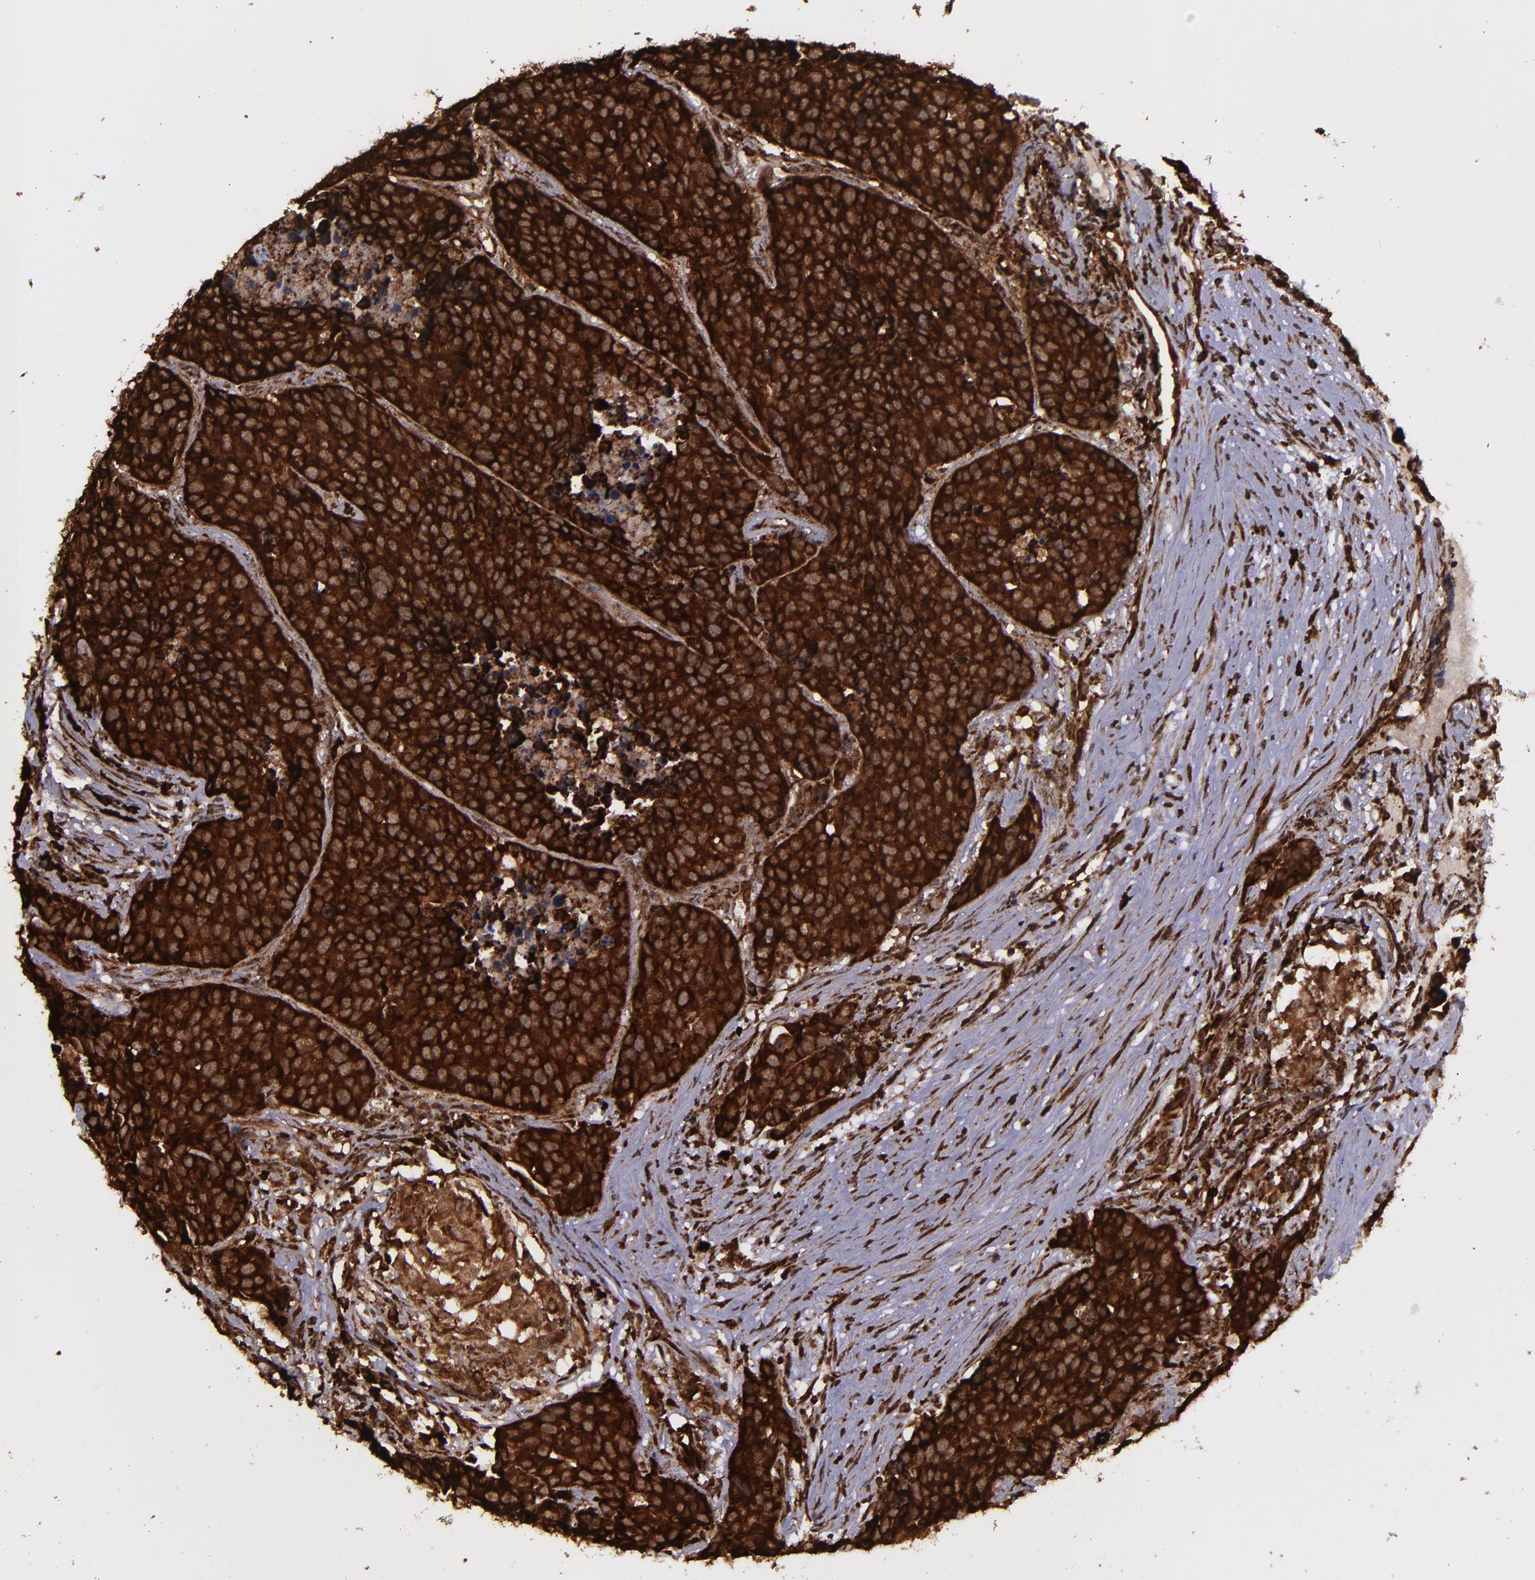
{"staining": {"intensity": "strong", "quantity": ">75%", "location": "cytoplasmic/membranous,nuclear"}, "tissue": "carcinoid", "cell_type": "Tumor cells", "image_type": "cancer", "snomed": [{"axis": "morphology", "description": "Carcinoid, malignant, NOS"}, {"axis": "topography", "description": "Lung"}], "caption": "A brown stain highlights strong cytoplasmic/membranous and nuclear staining of a protein in carcinoid tumor cells. (IHC, brightfield microscopy, high magnification).", "gene": "EIF4ENIF1", "patient": {"sex": "male", "age": 60}}